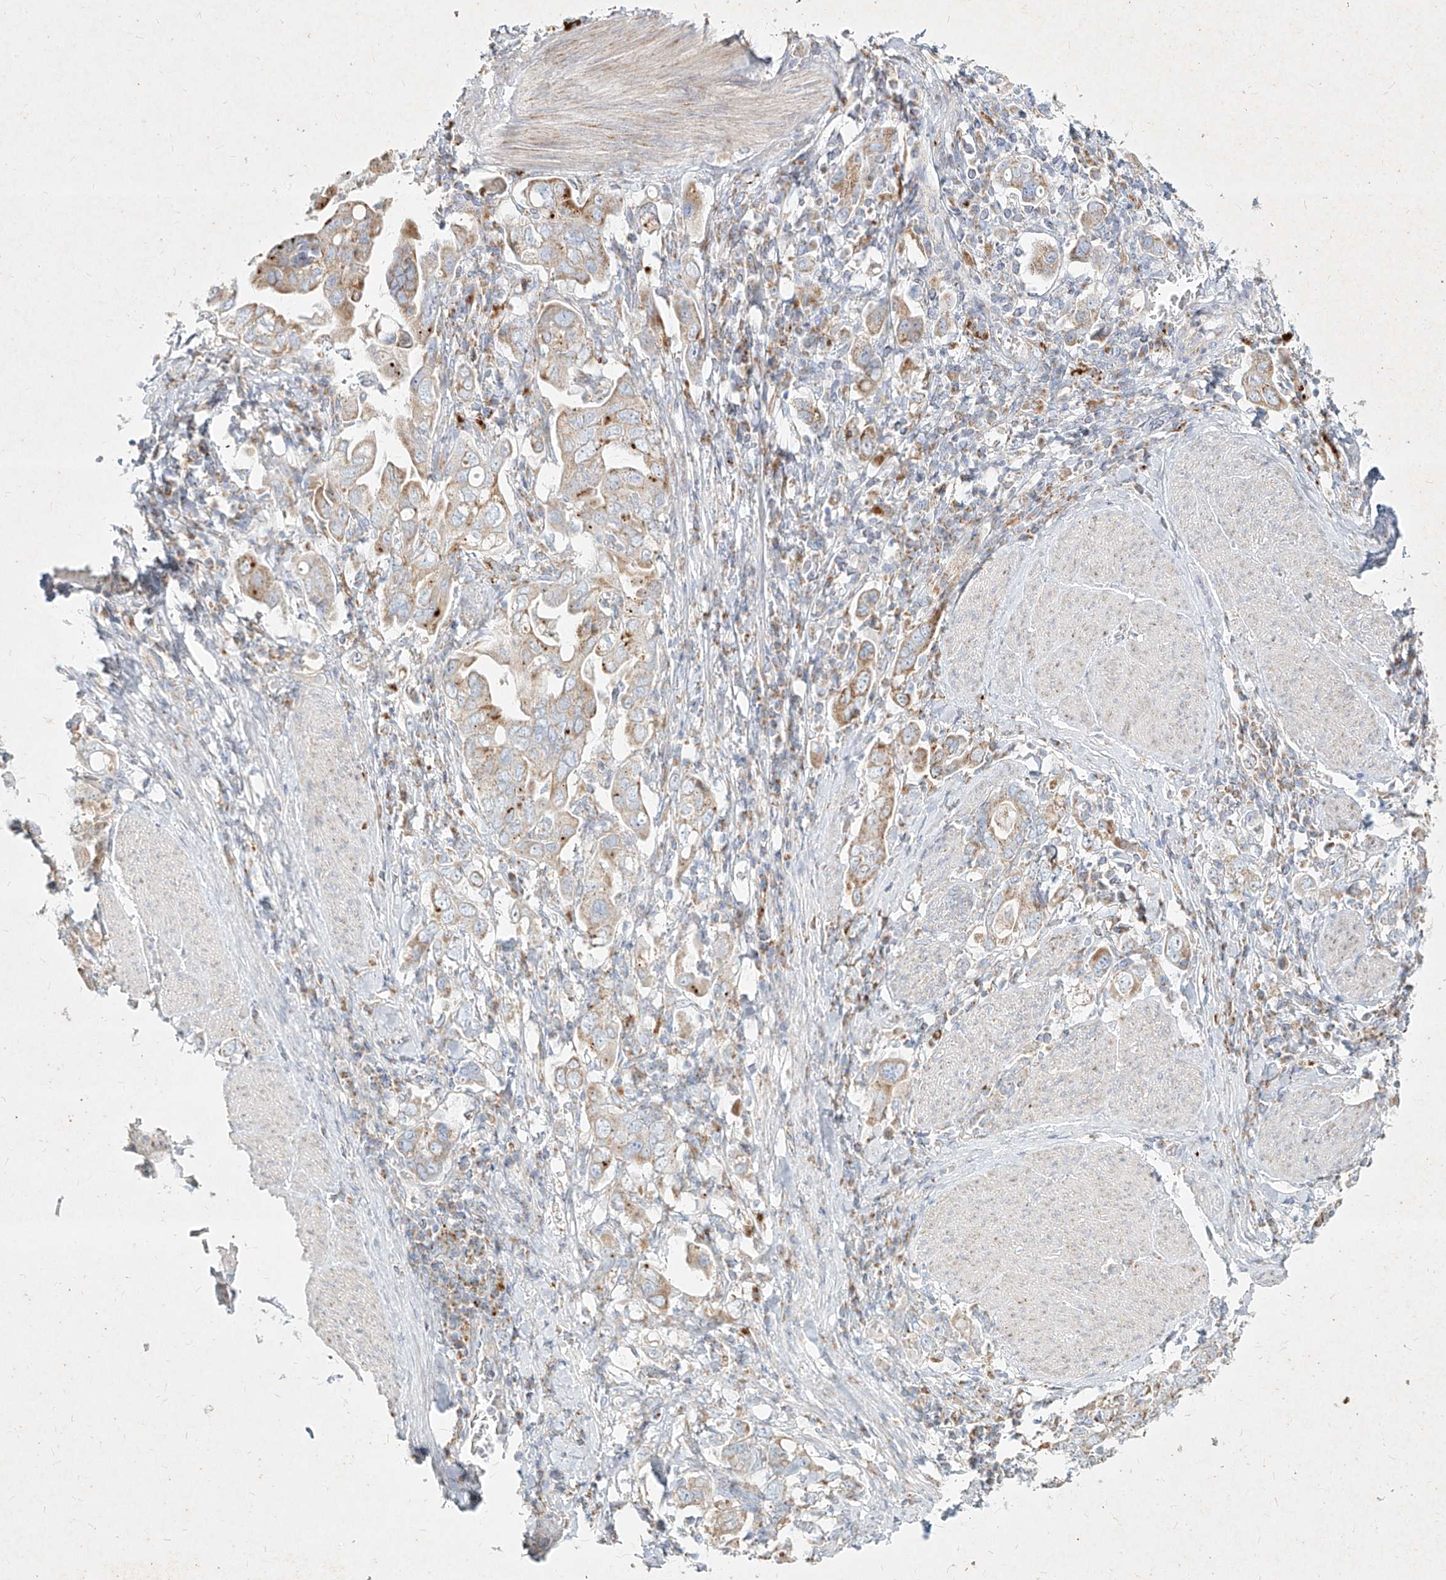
{"staining": {"intensity": "moderate", "quantity": "25%-75%", "location": "cytoplasmic/membranous"}, "tissue": "stomach cancer", "cell_type": "Tumor cells", "image_type": "cancer", "snomed": [{"axis": "morphology", "description": "Adenocarcinoma, NOS"}, {"axis": "topography", "description": "Stomach, upper"}], "caption": "A histopathology image of stomach adenocarcinoma stained for a protein displays moderate cytoplasmic/membranous brown staining in tumor cells.", "gene": "MTX2", "patient": {"sex": "male", "age": 62}}